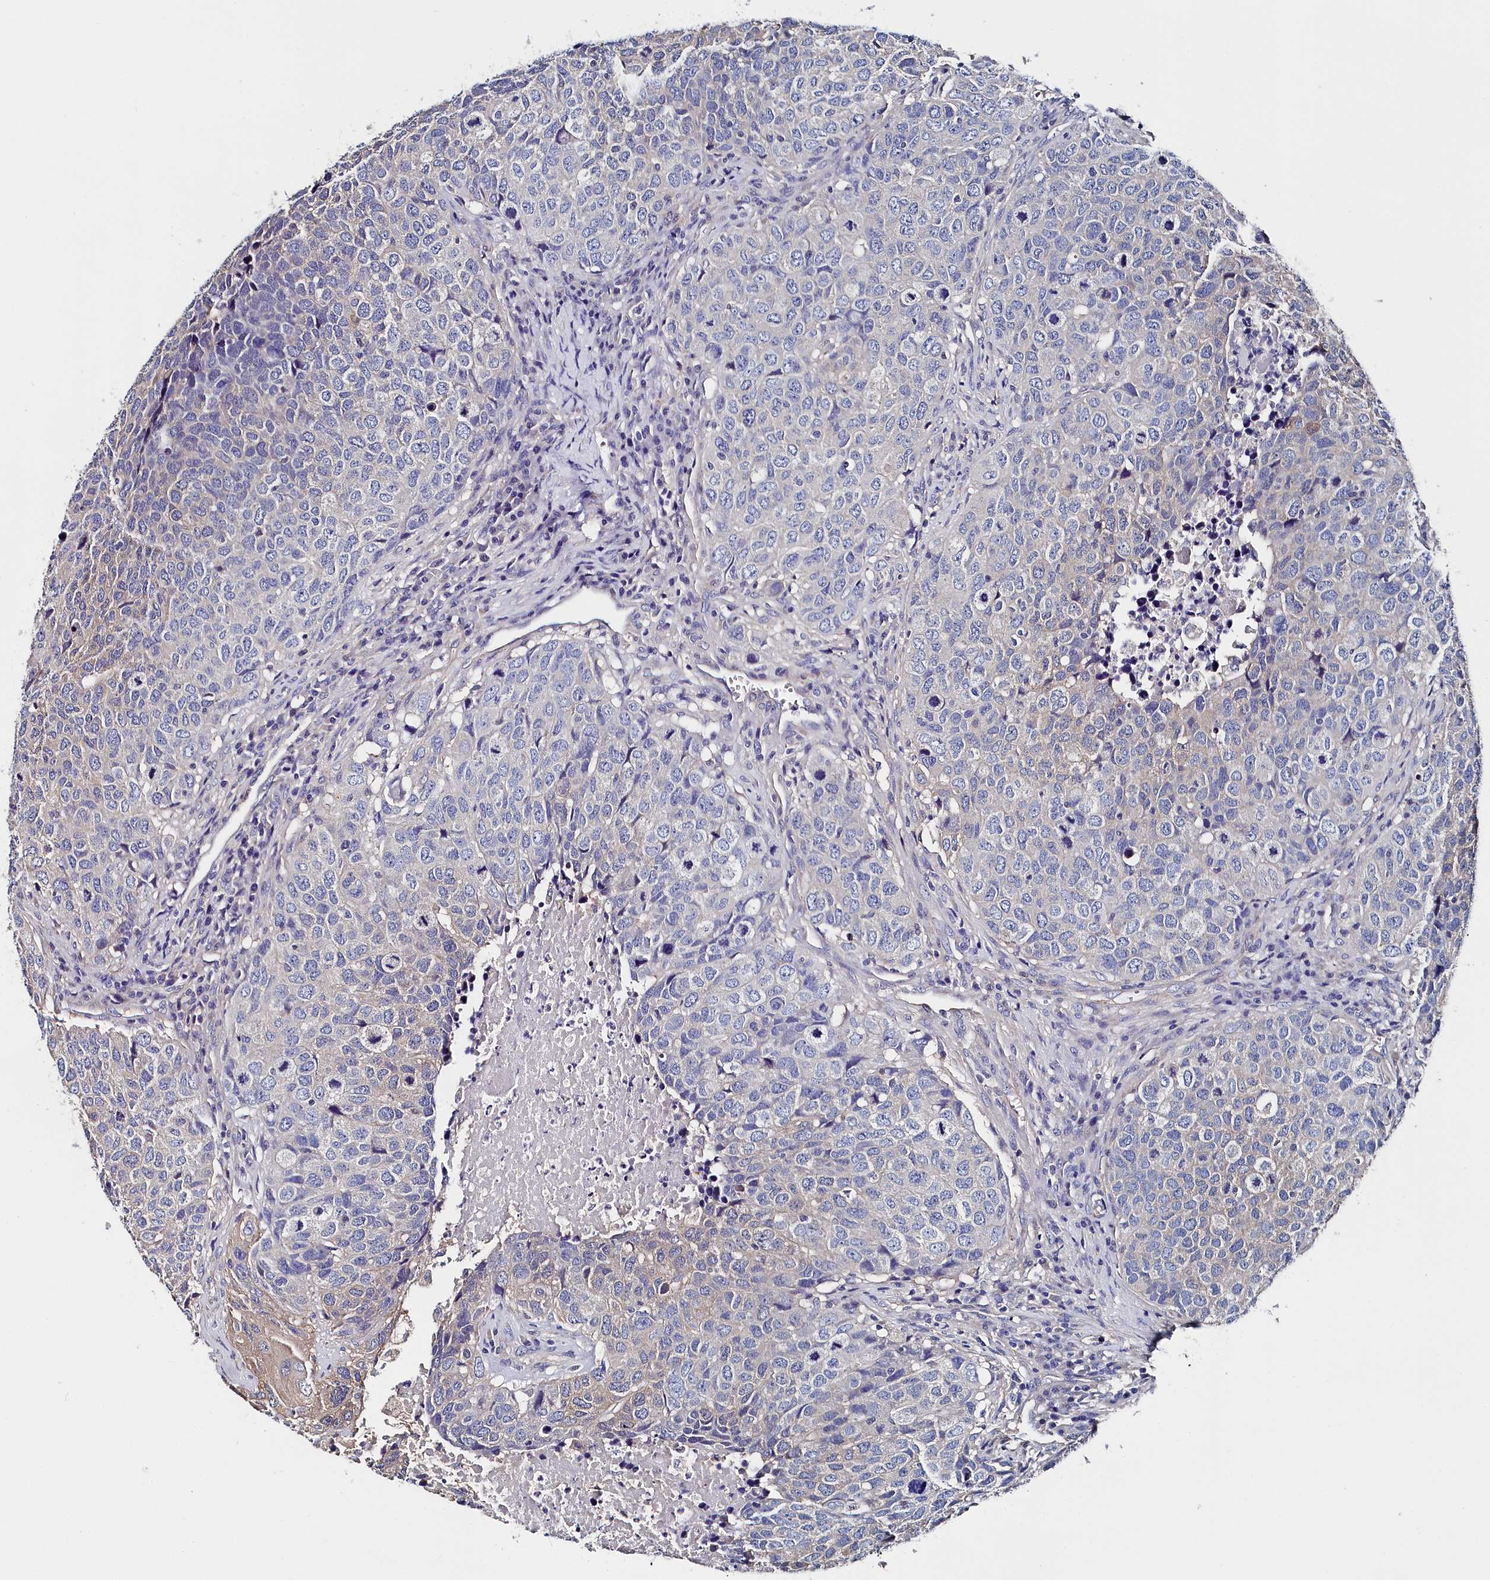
{"staining": {"intensity": "negative", "quantity": "none", "location": "none"}, "tissue": "head and neck cancer", "cell_type": "Tumor cells", "image_type": "cancer", "snomed": [{"axis": "morphology", "description": "Squamous cell carcinoma, NOS"}, {"axis": "topography", "description": "Head-Neck"}], "caption": "High power microscopy photomicrograph of an IHC histopathology image of head and neck cancer, revealing no significant staining in tumor cells. Nuclei are stained in blue.", "gene": "BHMT", "patient": {"sex": "male", "age": 66}}